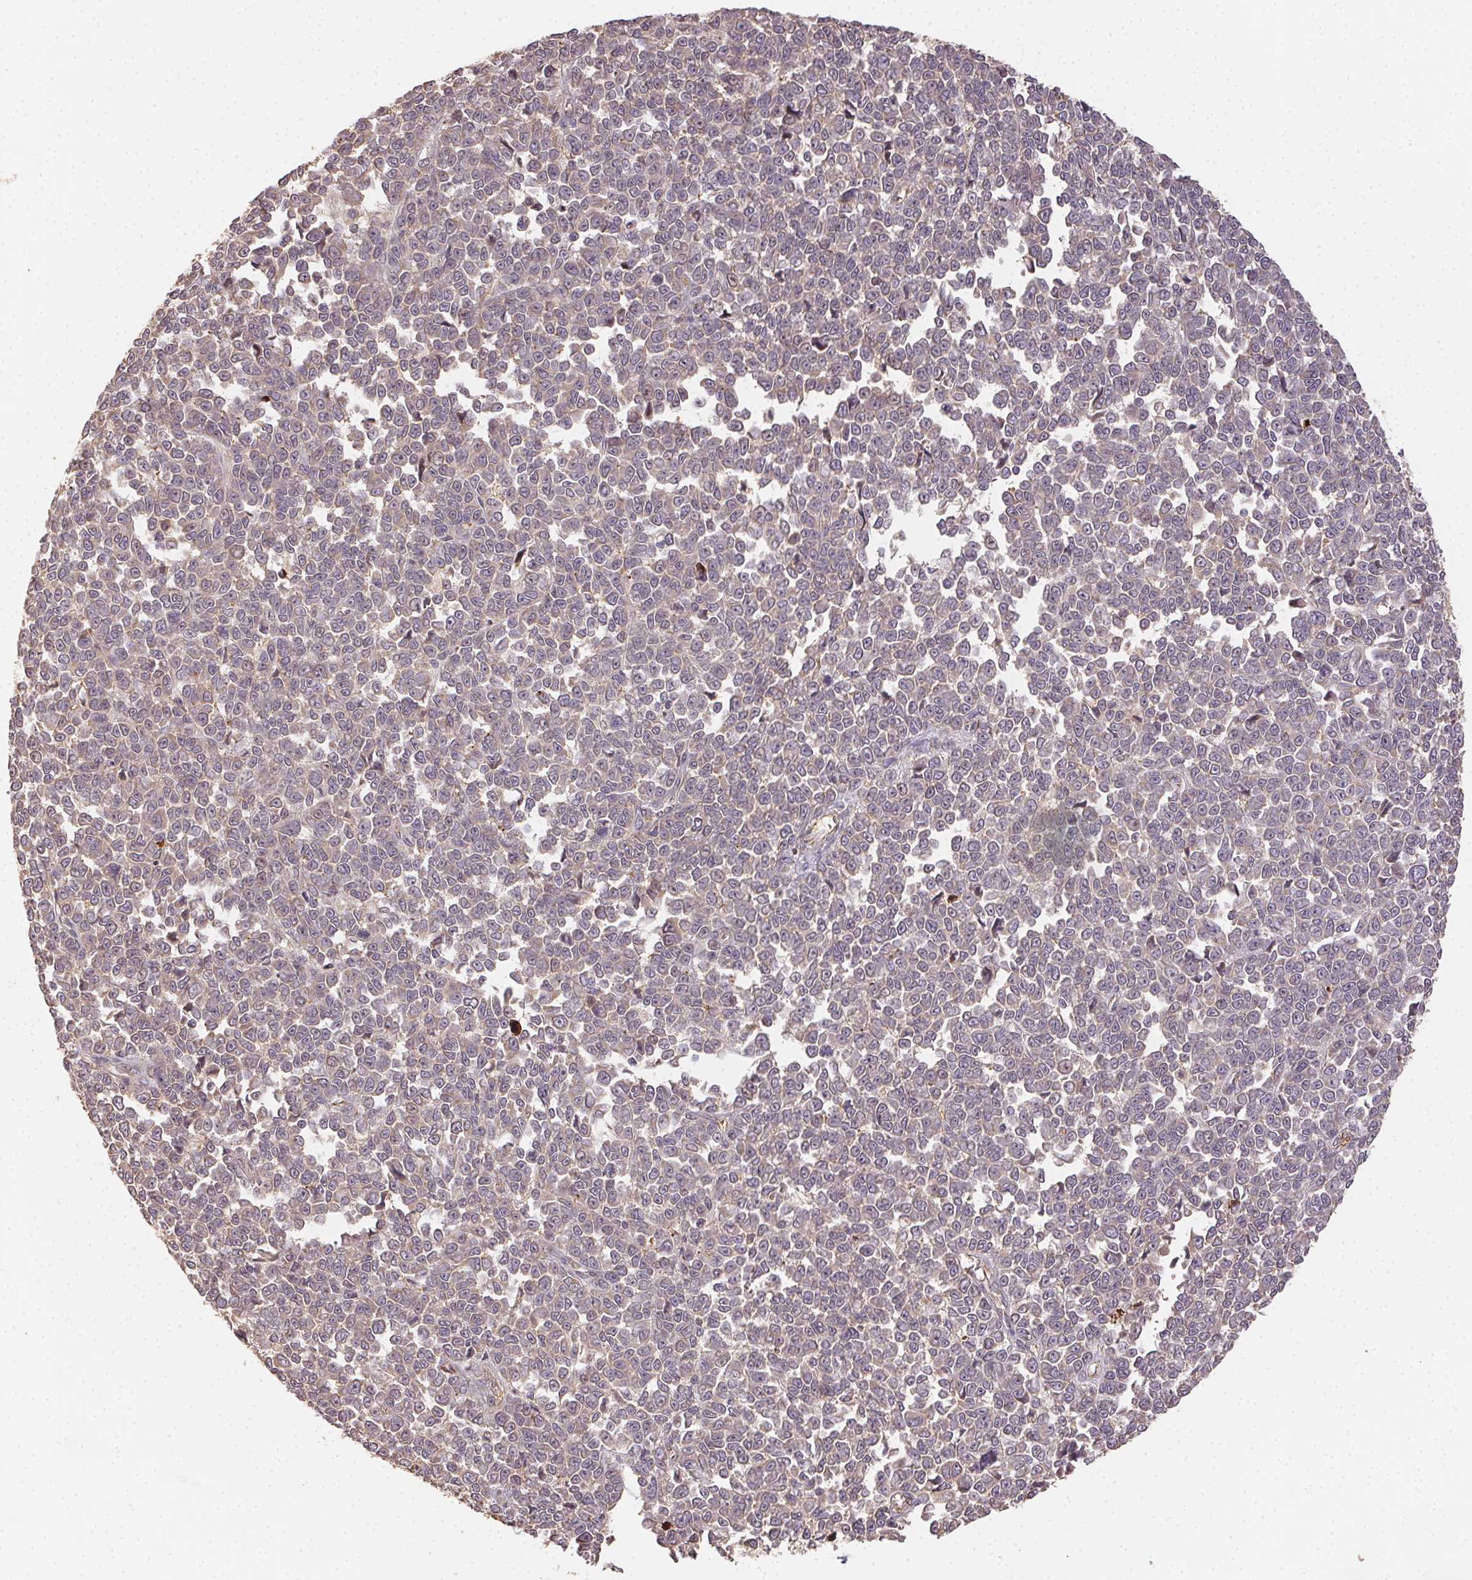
{"staining": {"intensity": "weak", "quantity": "<25%", "location": "cytoplasmic/membranous"}, "tissue": "melanoma", "cell_type": "Tumor cells", "image_type": "cancer", "snomed": [{"axis": "morphology", "description": "Malignant melanoma, NOS"}, {"axis": "topography", "description": "Skin"}], "caption": "The IHC image has no significant expression in tumor cells of melanoma tissue.", "gene": "RALA", "patient": {"sex": "female", "age": 95}}